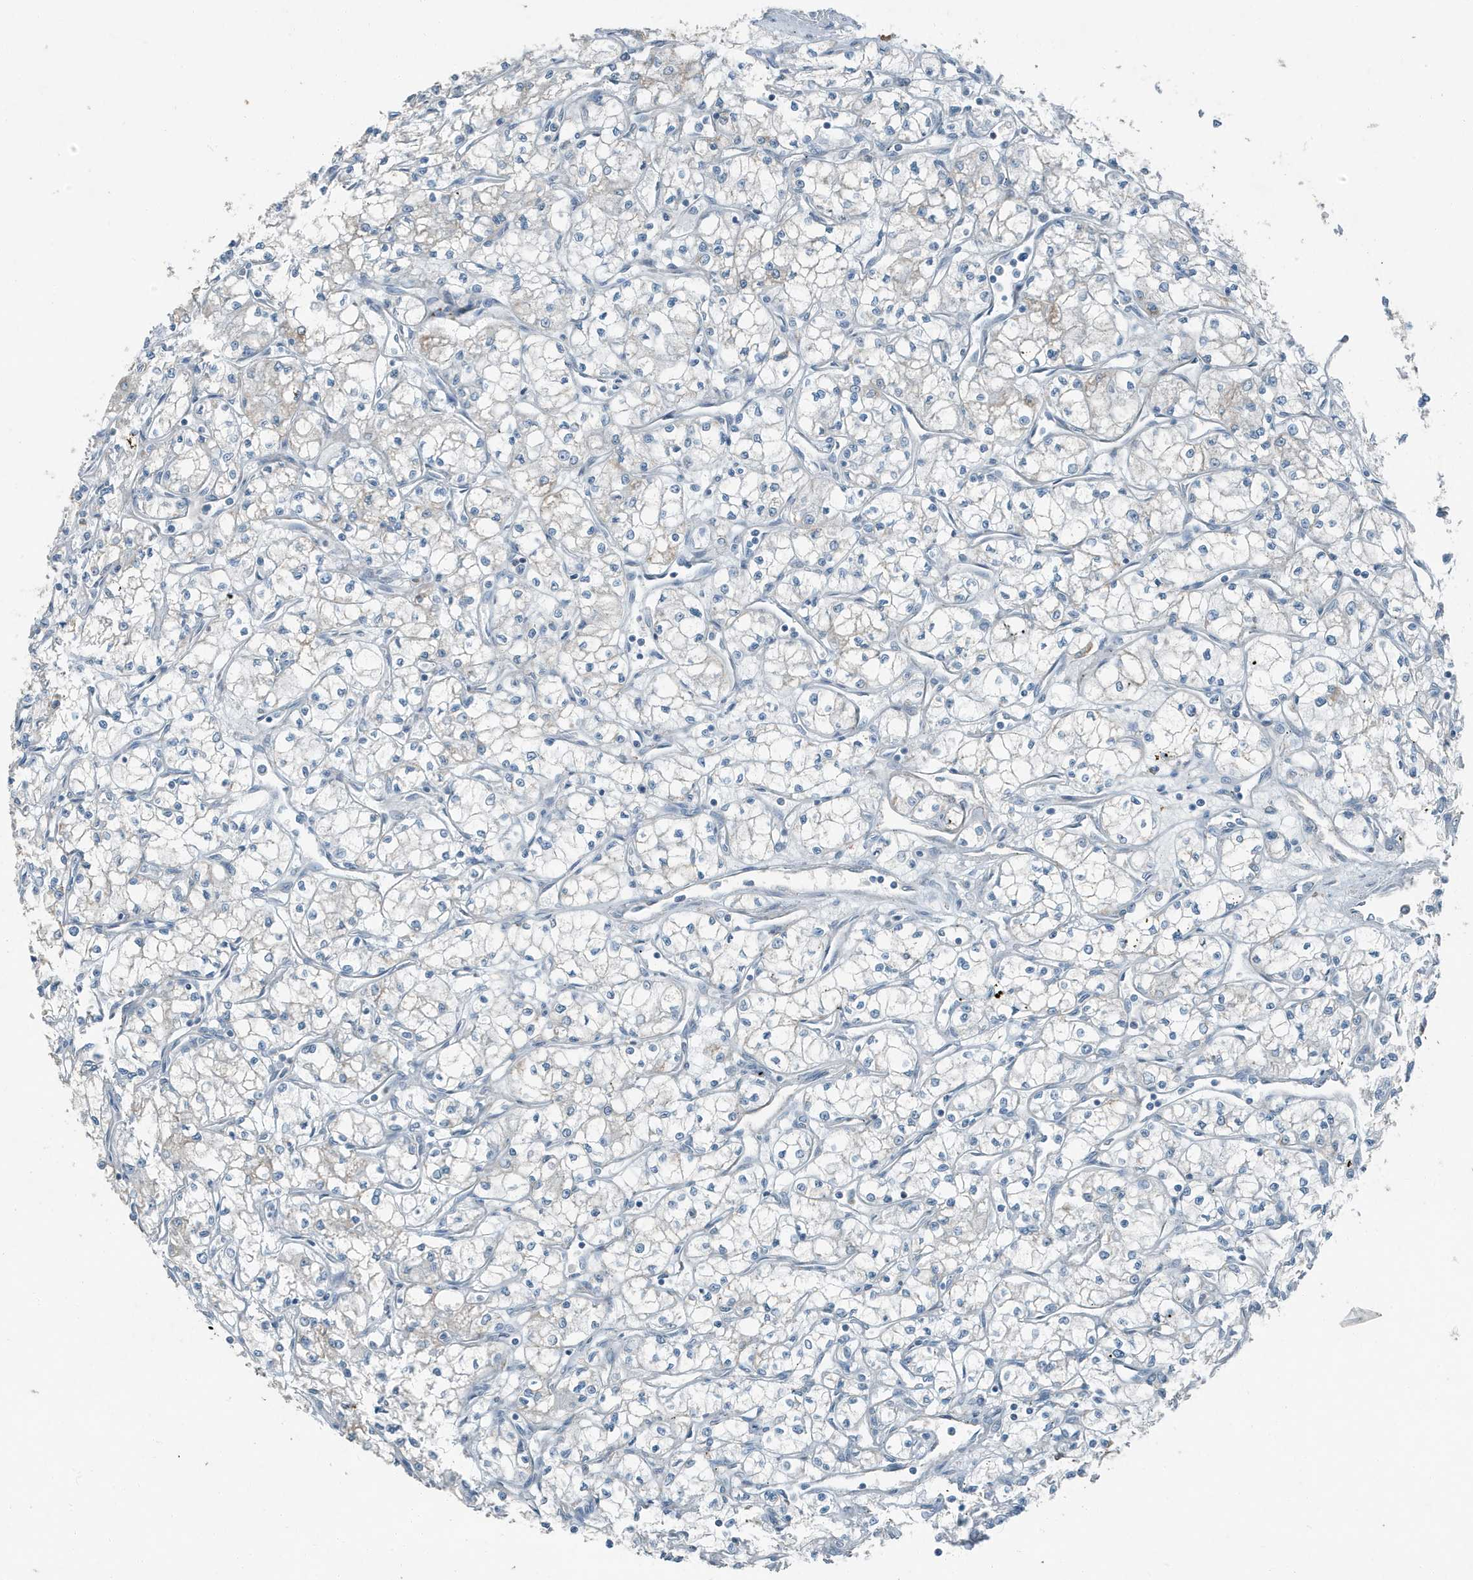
{"staining": {"intensity": "negative", "quantity": "none", "location": "none"}, "tissue": "renal cancer", "cell_type": "Tumor cells", "image_type": "cancer", "snomed": [{"axis": "morphology", "description": "Adenocarcinoma, NOS"}, {"axis": "topography", "description": "Kidney"}], "caption": "Tumor cells are negative for brown protein staining in renal cancer (adenocarcinoma). The staining is performed using DAB (3,3'-diaminobenzidine) brown chromogen with nuclei counter-stained in using hematoxylin.", "gene": "FAM162A", "patient": {"sex": "male", "age": 59}}